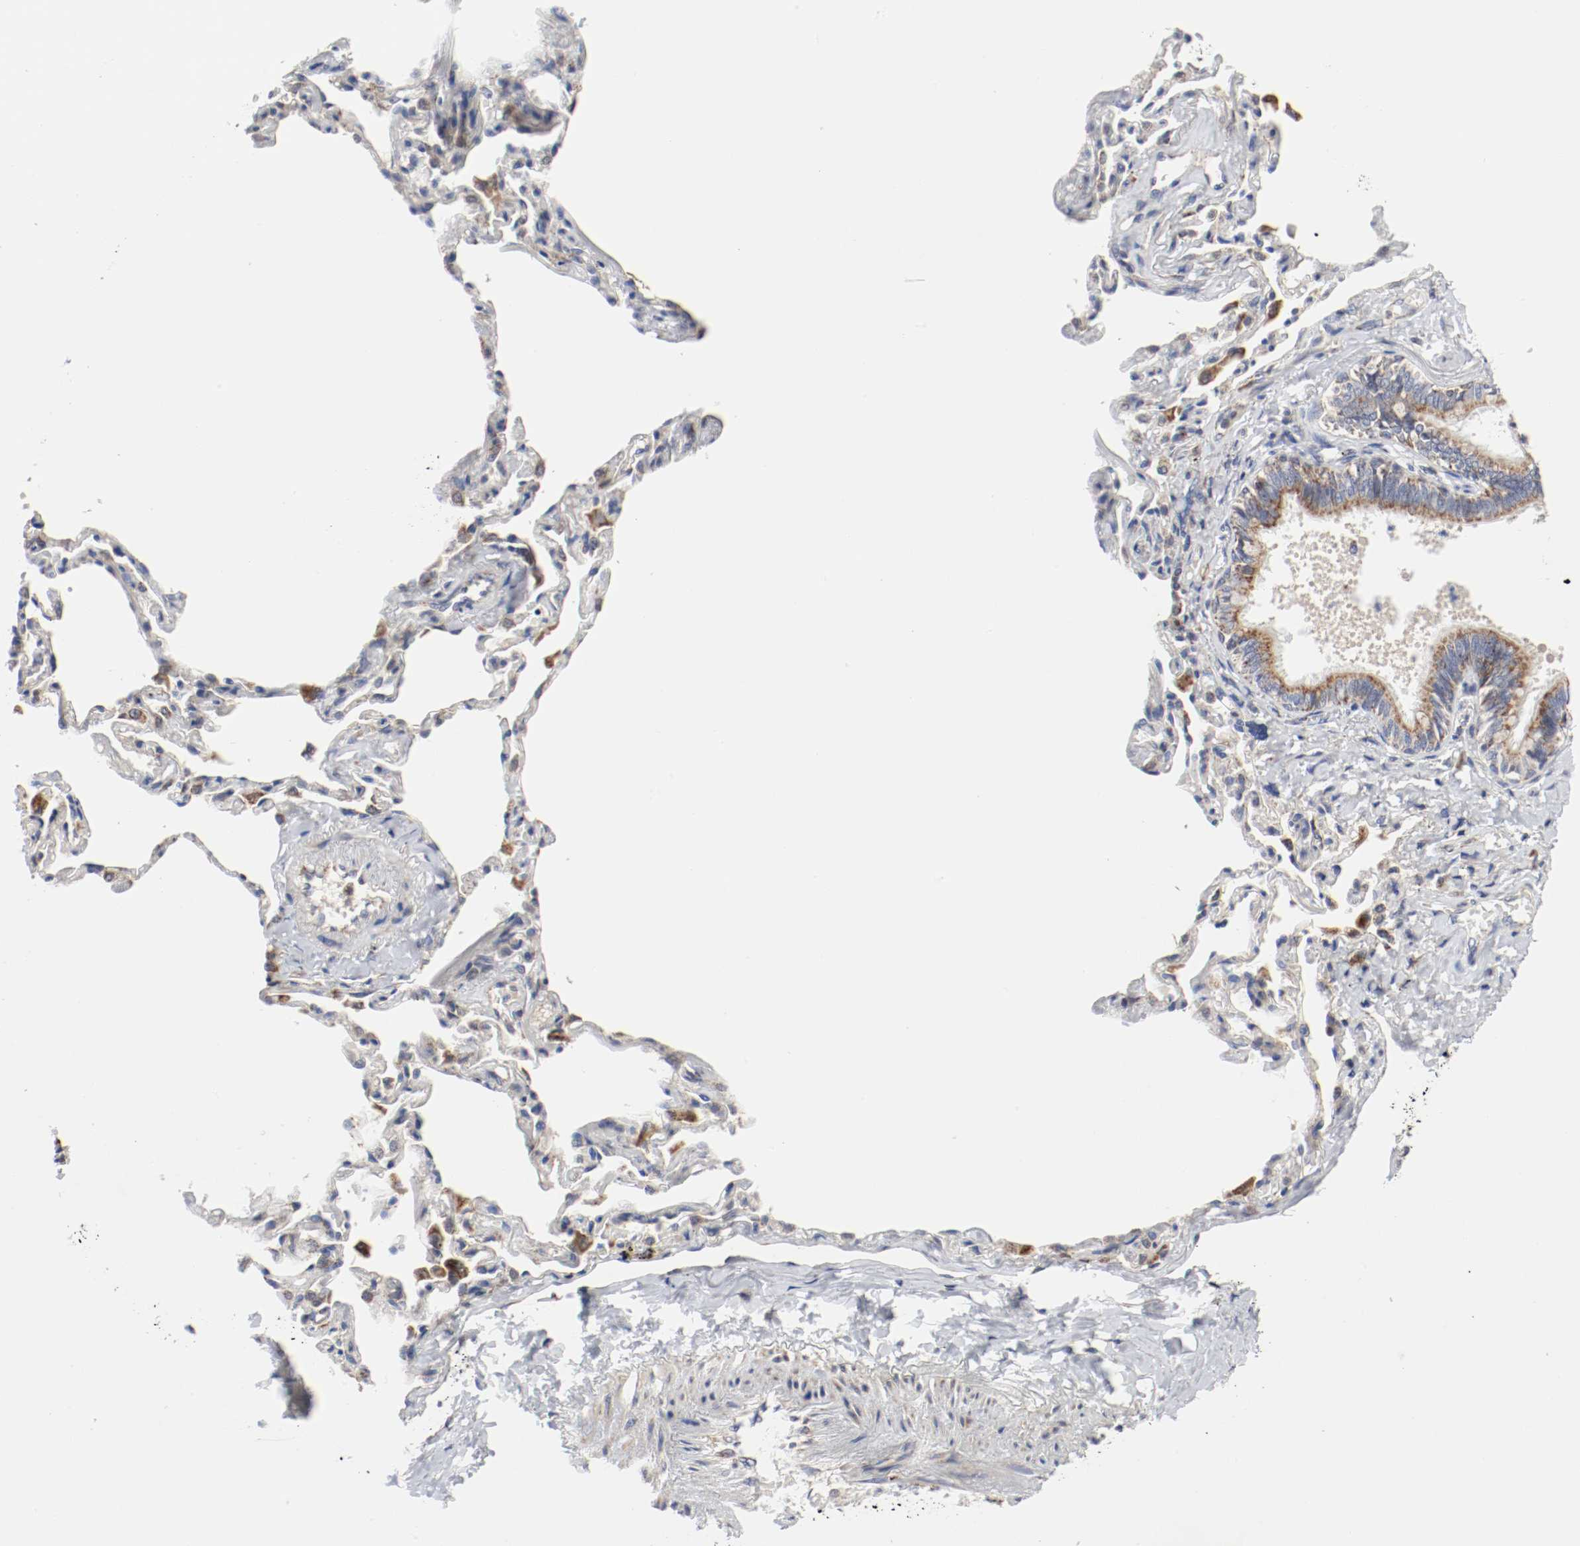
{"staining": {"intensity": "moderate", "quantity": ">75%", "location": "cytoplasmic/membranous"}, "tissue": "bronchus", "cell_type": "Respiratory epithelial cells", "image_type": "normal", "snomed": [{"axis": "morphology", "description": "Normal tissue, NOS"}, {"axis": "topography", "description": "Lung"}], "caption": "Bronchus stained with IHC shows moderate cytoplasmic/membranous staining in about >75% of respiratory epithelial cells.", "gene": "AFG3L2", "patient": {"sex": "male", "age": 64}}